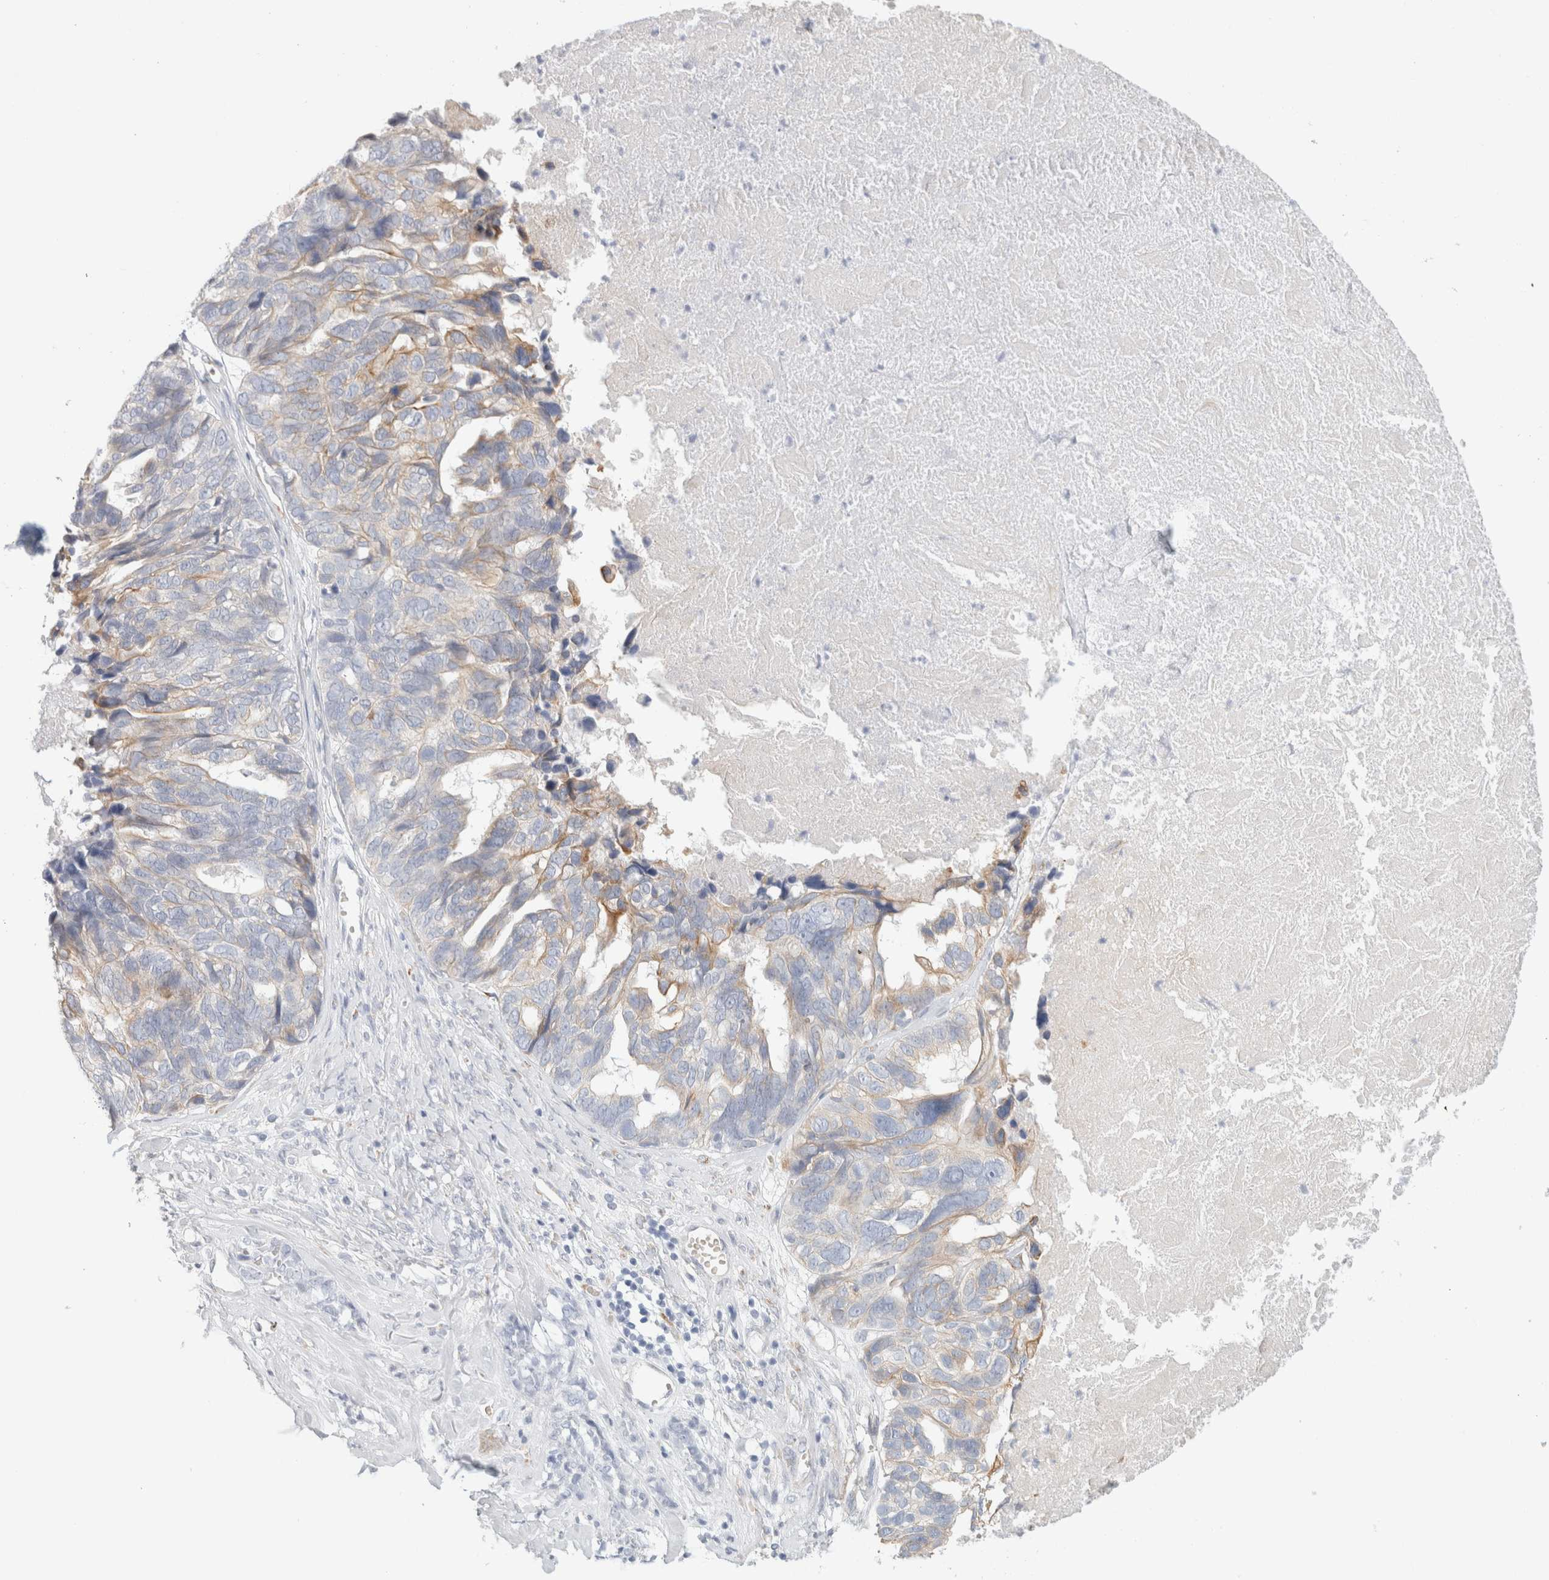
{"staining": {"intensity": "weak", "quantity": "<25%", "location": "cytoplasmic/membranous"}, "tissue": "ovarian cancer", "cell_type": "Tumor cells", "image_type": "cancer", "snomed": [{"axis": "morphology", "description": "Cystadenocarcinoma, serous, NOS"}, {"axis": "topography", "description": "Ovary"}], "caption": "Photomicrograph shows no significant protein expression in tumor cells of serous cystadenocarcinoma (ovarian). (DAB (3,3'-diaminobenzidine) immunohistochemistry with hematoxylin counter stain).", "gene": "RTN4", "patient": {"sex": "female", "age": 79}}